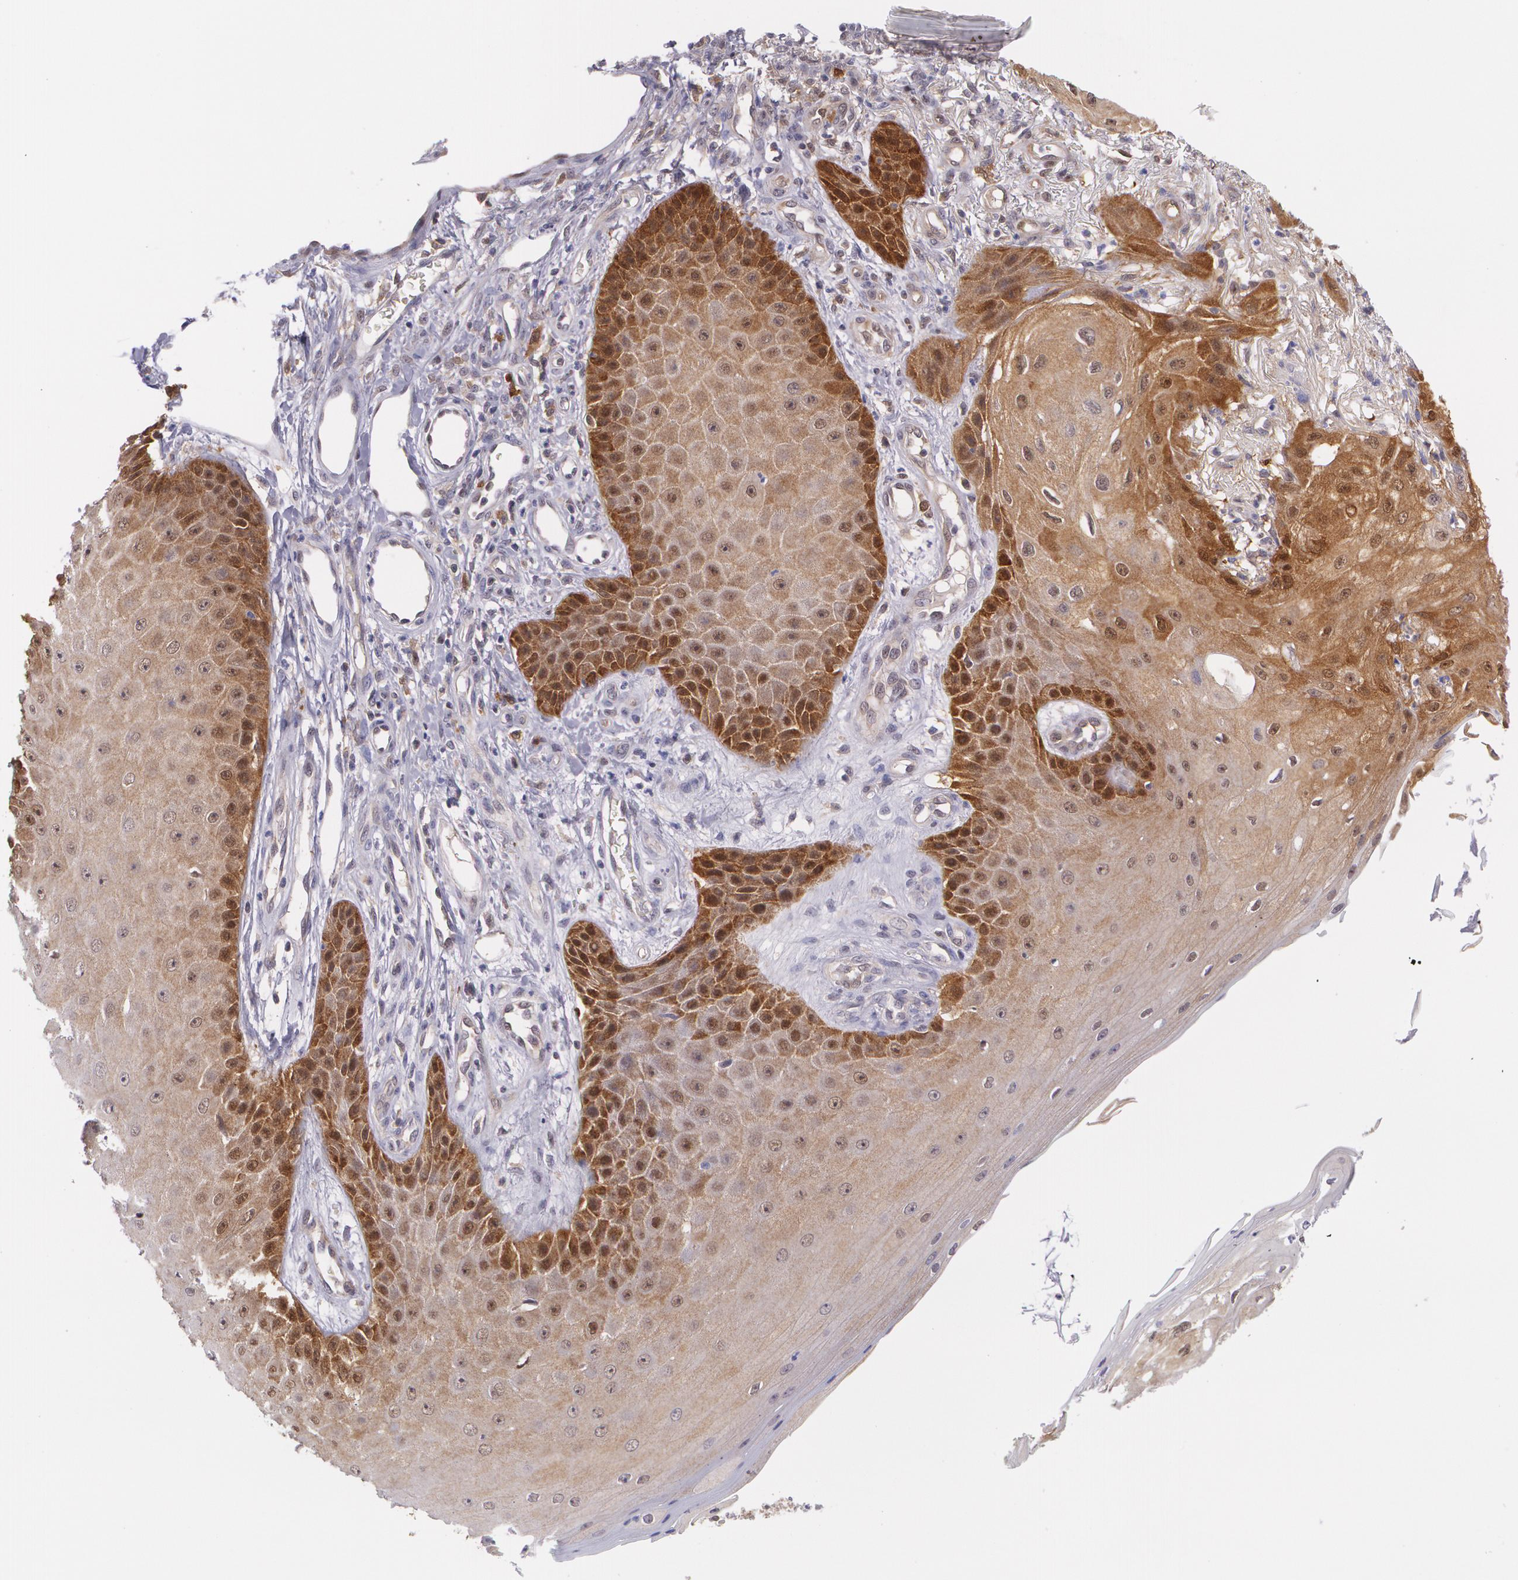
{"staining": {"intensity": "strong", "quantity": ">75%", "location": "cytoplasmic/membranous,nuclear"}, "tissue": "skin cancer", "cell_type": "Tumor cells", "image_type": "cancer", "snomed": [{"axis": "morphology", "description": "Squamous cell carcinoma, NOS"}, {"axis": "topography", "description": "Skin"}], "caption": "DAB immunohistochemical staining of human skin cancer displays strong cytoplasmic/membranous and nuclear protein positivity in about >75% of tumor cells.", "gene": "HSPH1", "patient": {"sex": "female", "age": 40}}